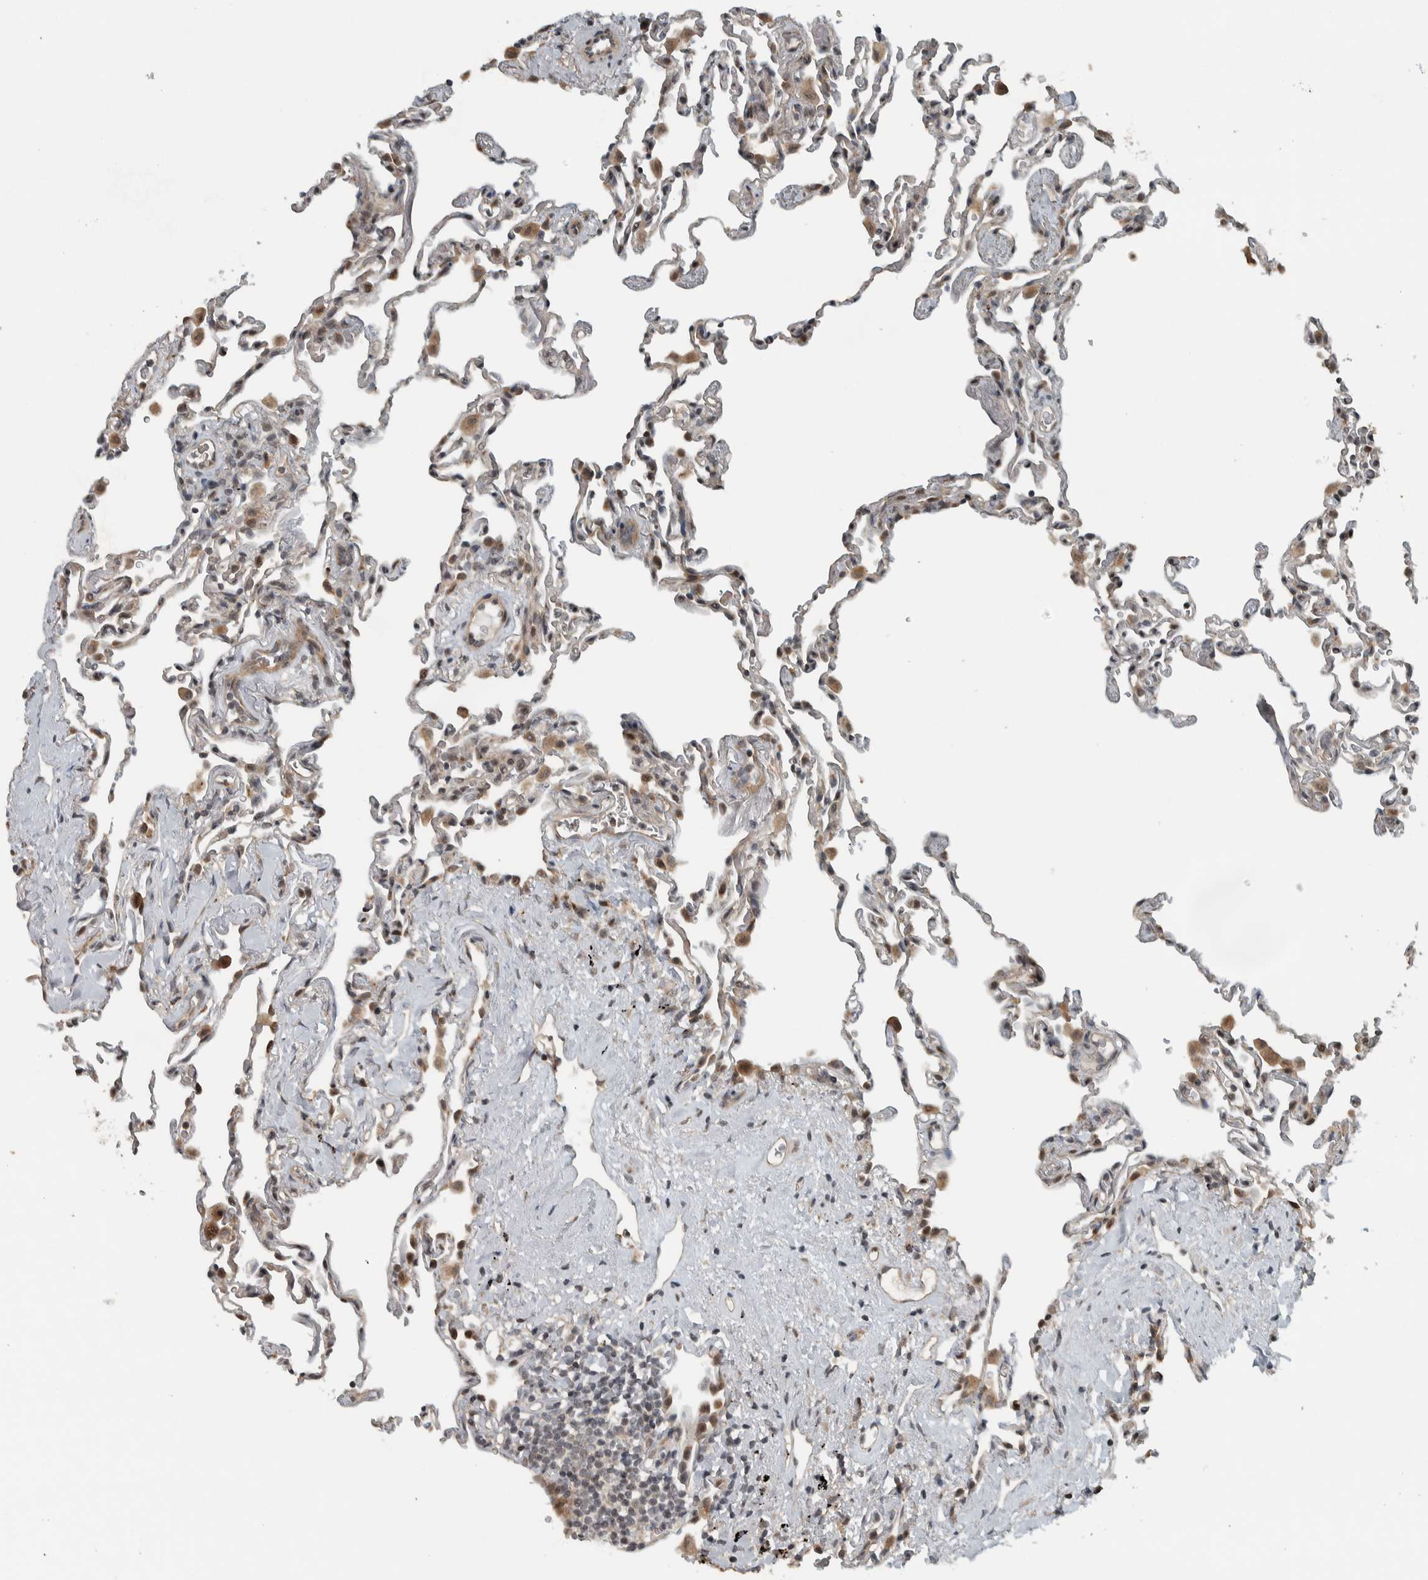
{"staining": {"intensity": "moderate", "quantity": "<25%", "location": "cytoplasmic/membranous"}, "tissue": "lung", "cell_type": "Alveolar cells", "image_type": "normal", "snomed": [{"axis": "morphology", "description": "Normal tissue, NOS"}, {"axis": "topography", "description": "Lung"}], "caption": "Protein expression analysis of unremarkable human lung reveals moderate cytoplasmic/membranous positivity in about <25% of alveolar cells.", "gene": "NAPG", "patient": {"sex": "male", "age": 59}}